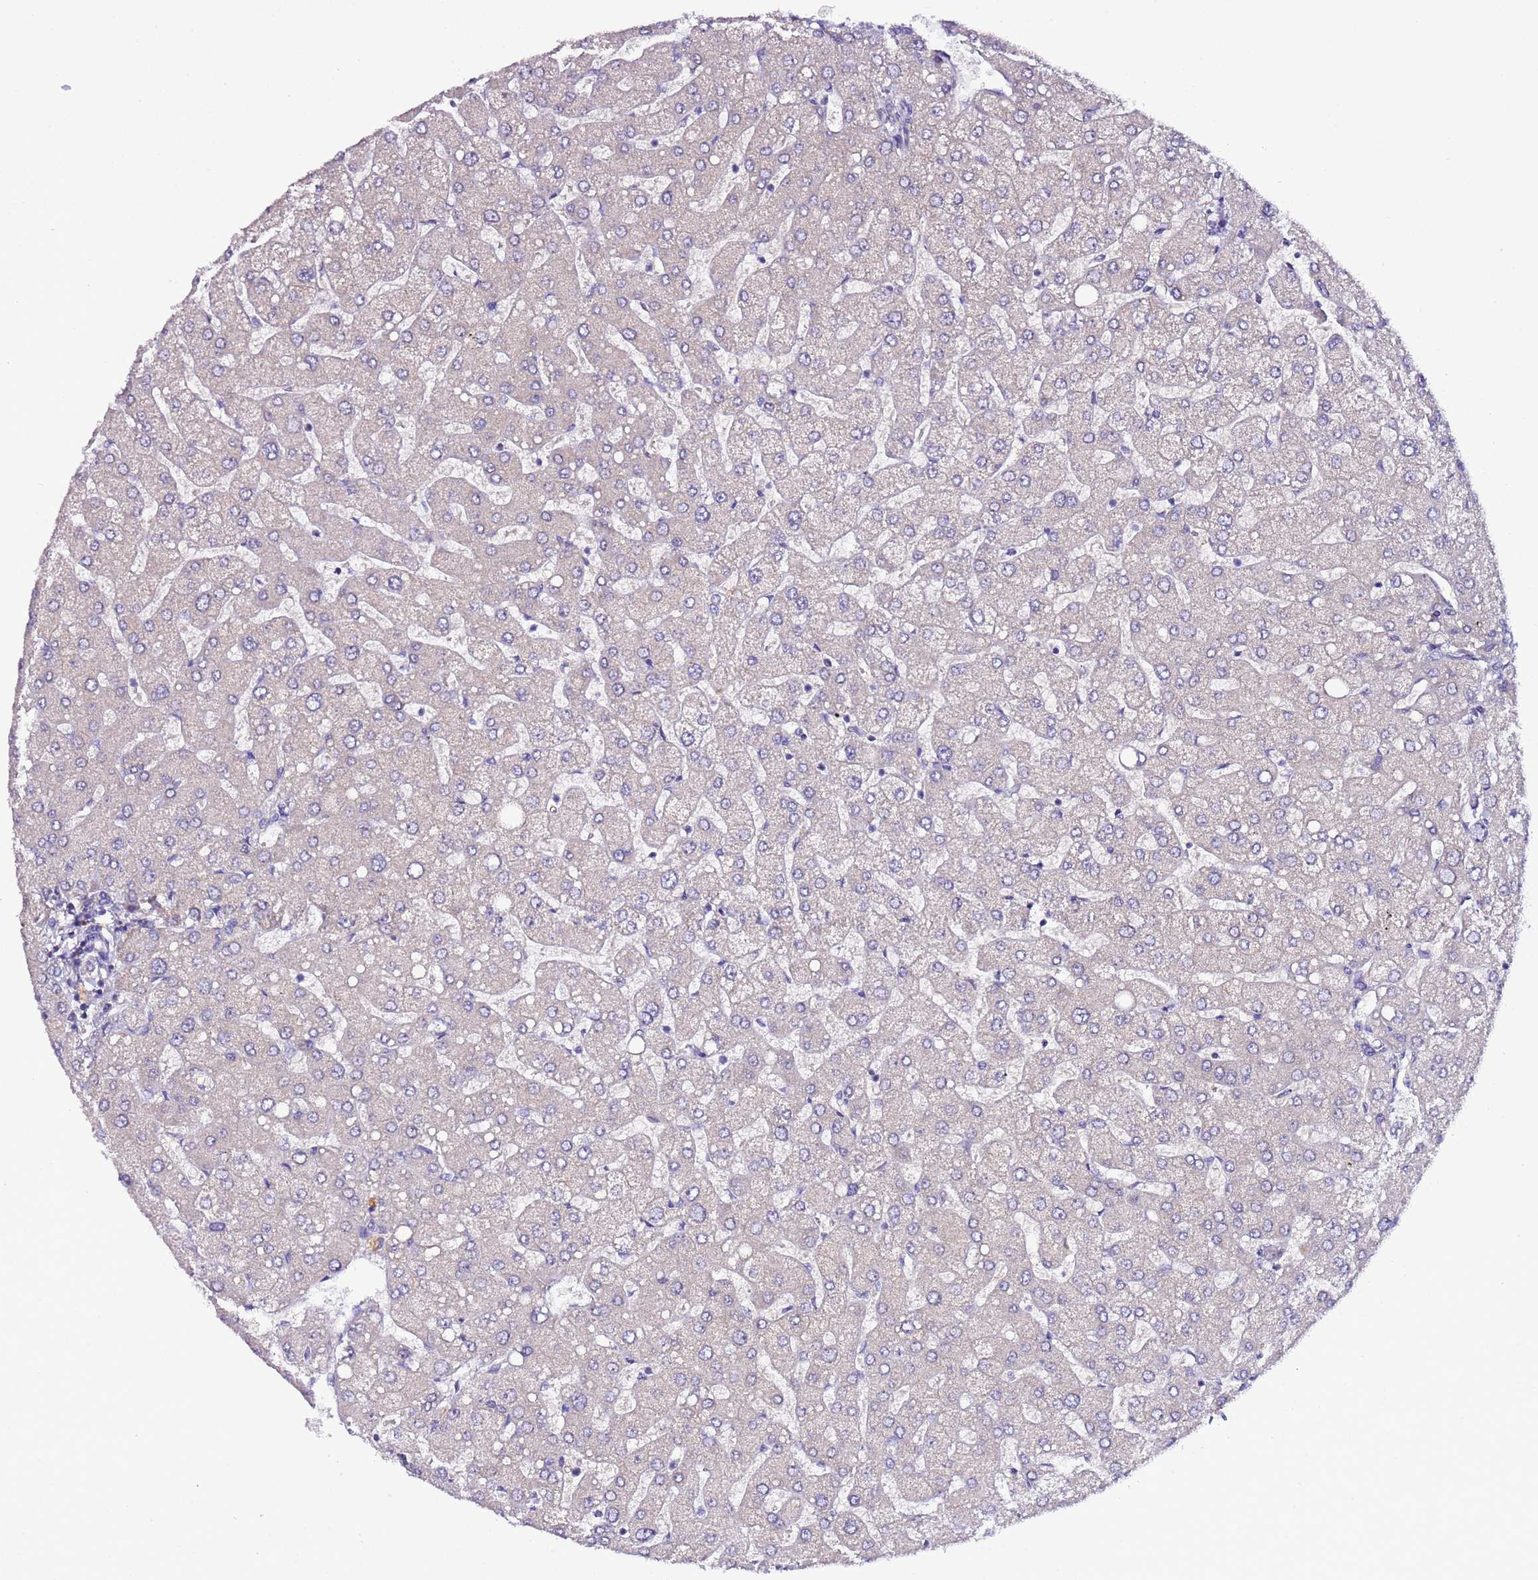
{"staining": {"intensity": "negative", "quantity": "none", "location": "none"}, "tissue": "liver", "cell_type": "Cholangiocytes", "image_type": "normal", "snomed": [{"axis": "morphology", "description": "Normal tissue, NOS"}, {"axis": "topography", "description": "Liver"}], "caption": "A high-resolution photomicrograph shows IHC staining of benign liver, which shows no significant staining in cholangiocytes.", "gene": "AHI1", "patient": {"sex": "male", "age": 55}}